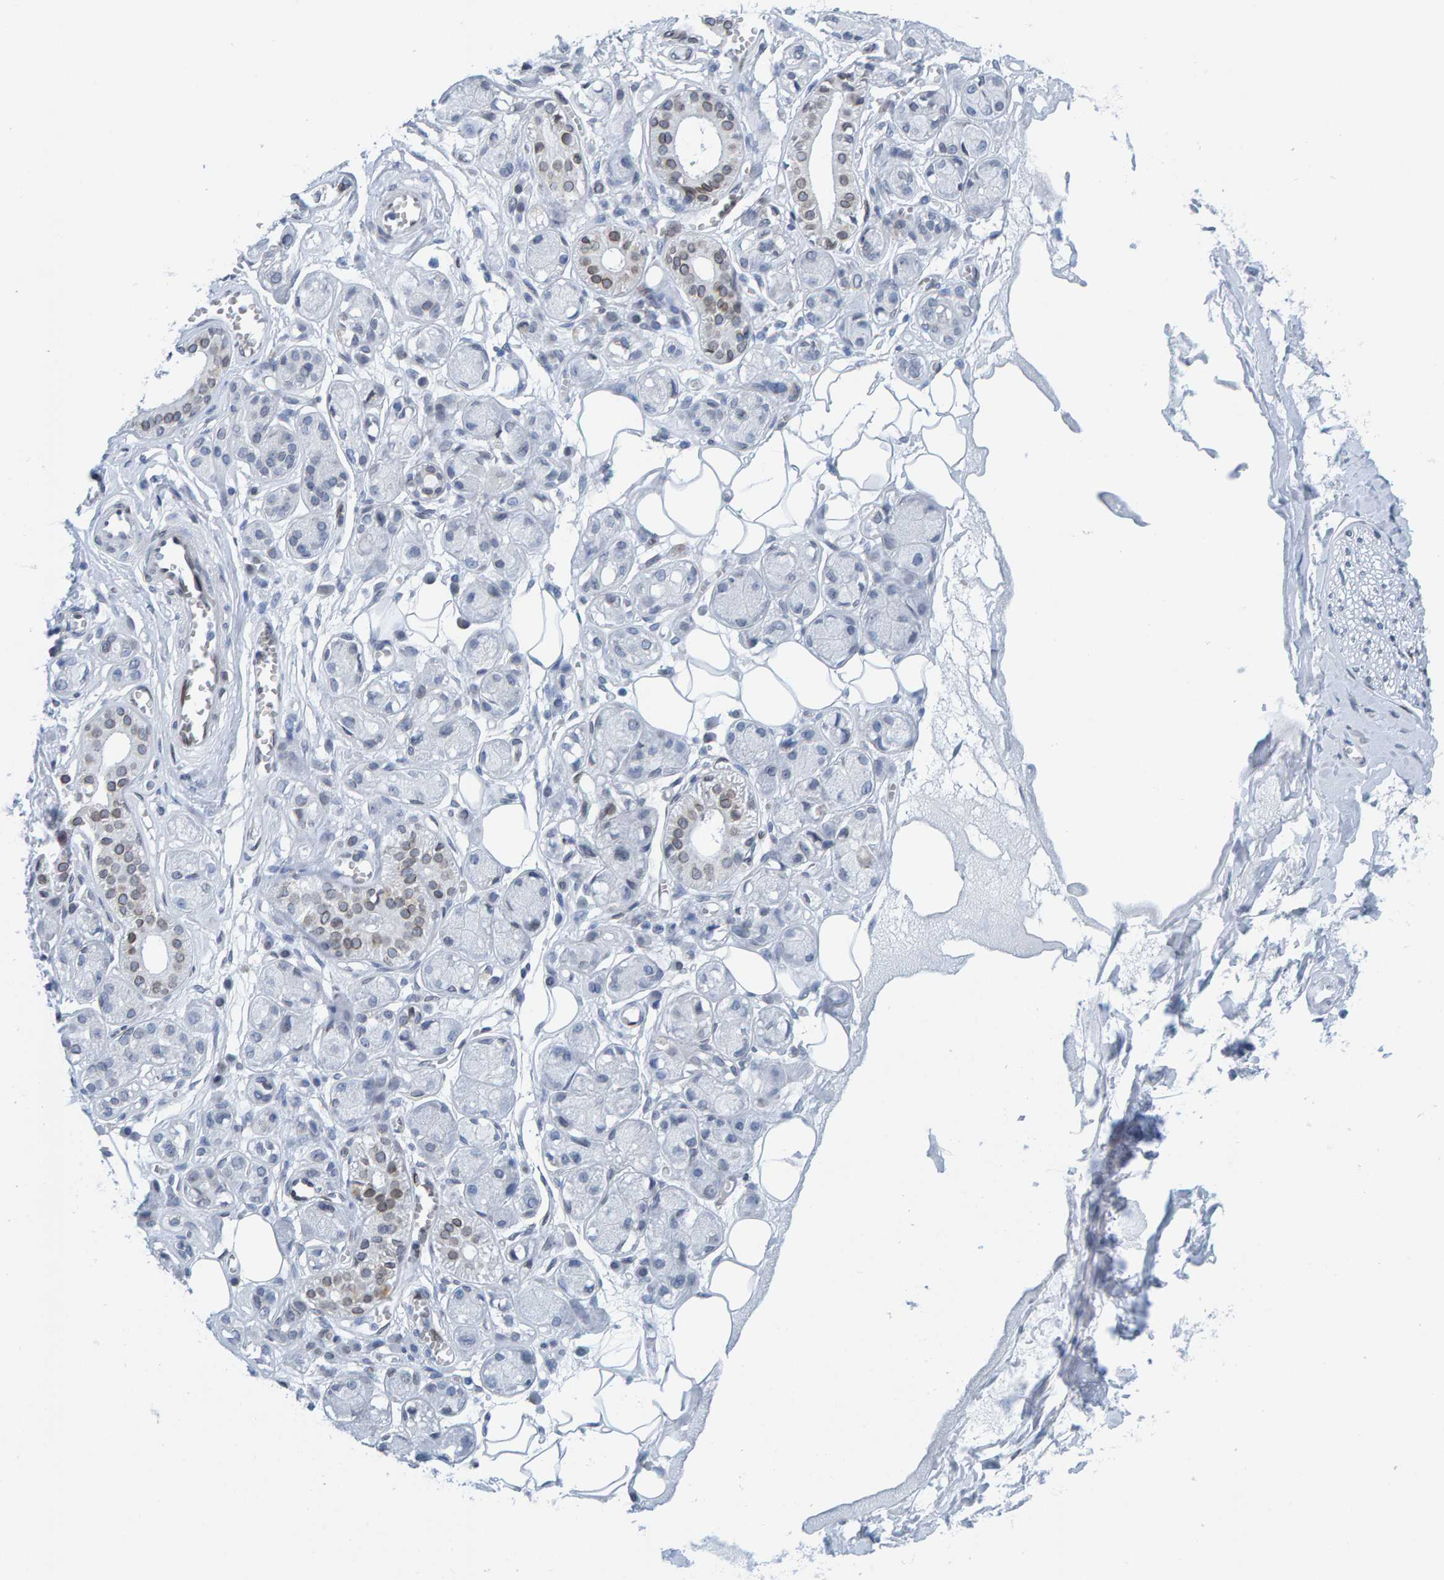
{"staining": {"intensity": "negative", "quantity": "none", "location": "none"}, "tissue": "adipose tissue", "cell_type": "Adipocytes", "image_type": "normal", "snomed": [{"axis": "morphology", "description": "Normal tissue, NOS"}, {"axis": "morphology", "description": "Inflammation, NOS"}, {"axis": "topography", "description": "Salivary gland"}, {"axis": "topography", "description": "Peripheral nerve tissue"}], "caption": "Adipose tissue stained for a protein using immunohistochemistry (IHC) reveals no positivity adipocytes.", "gene": "LMNB2", "patient": {"sex": "female", "age": 75}}